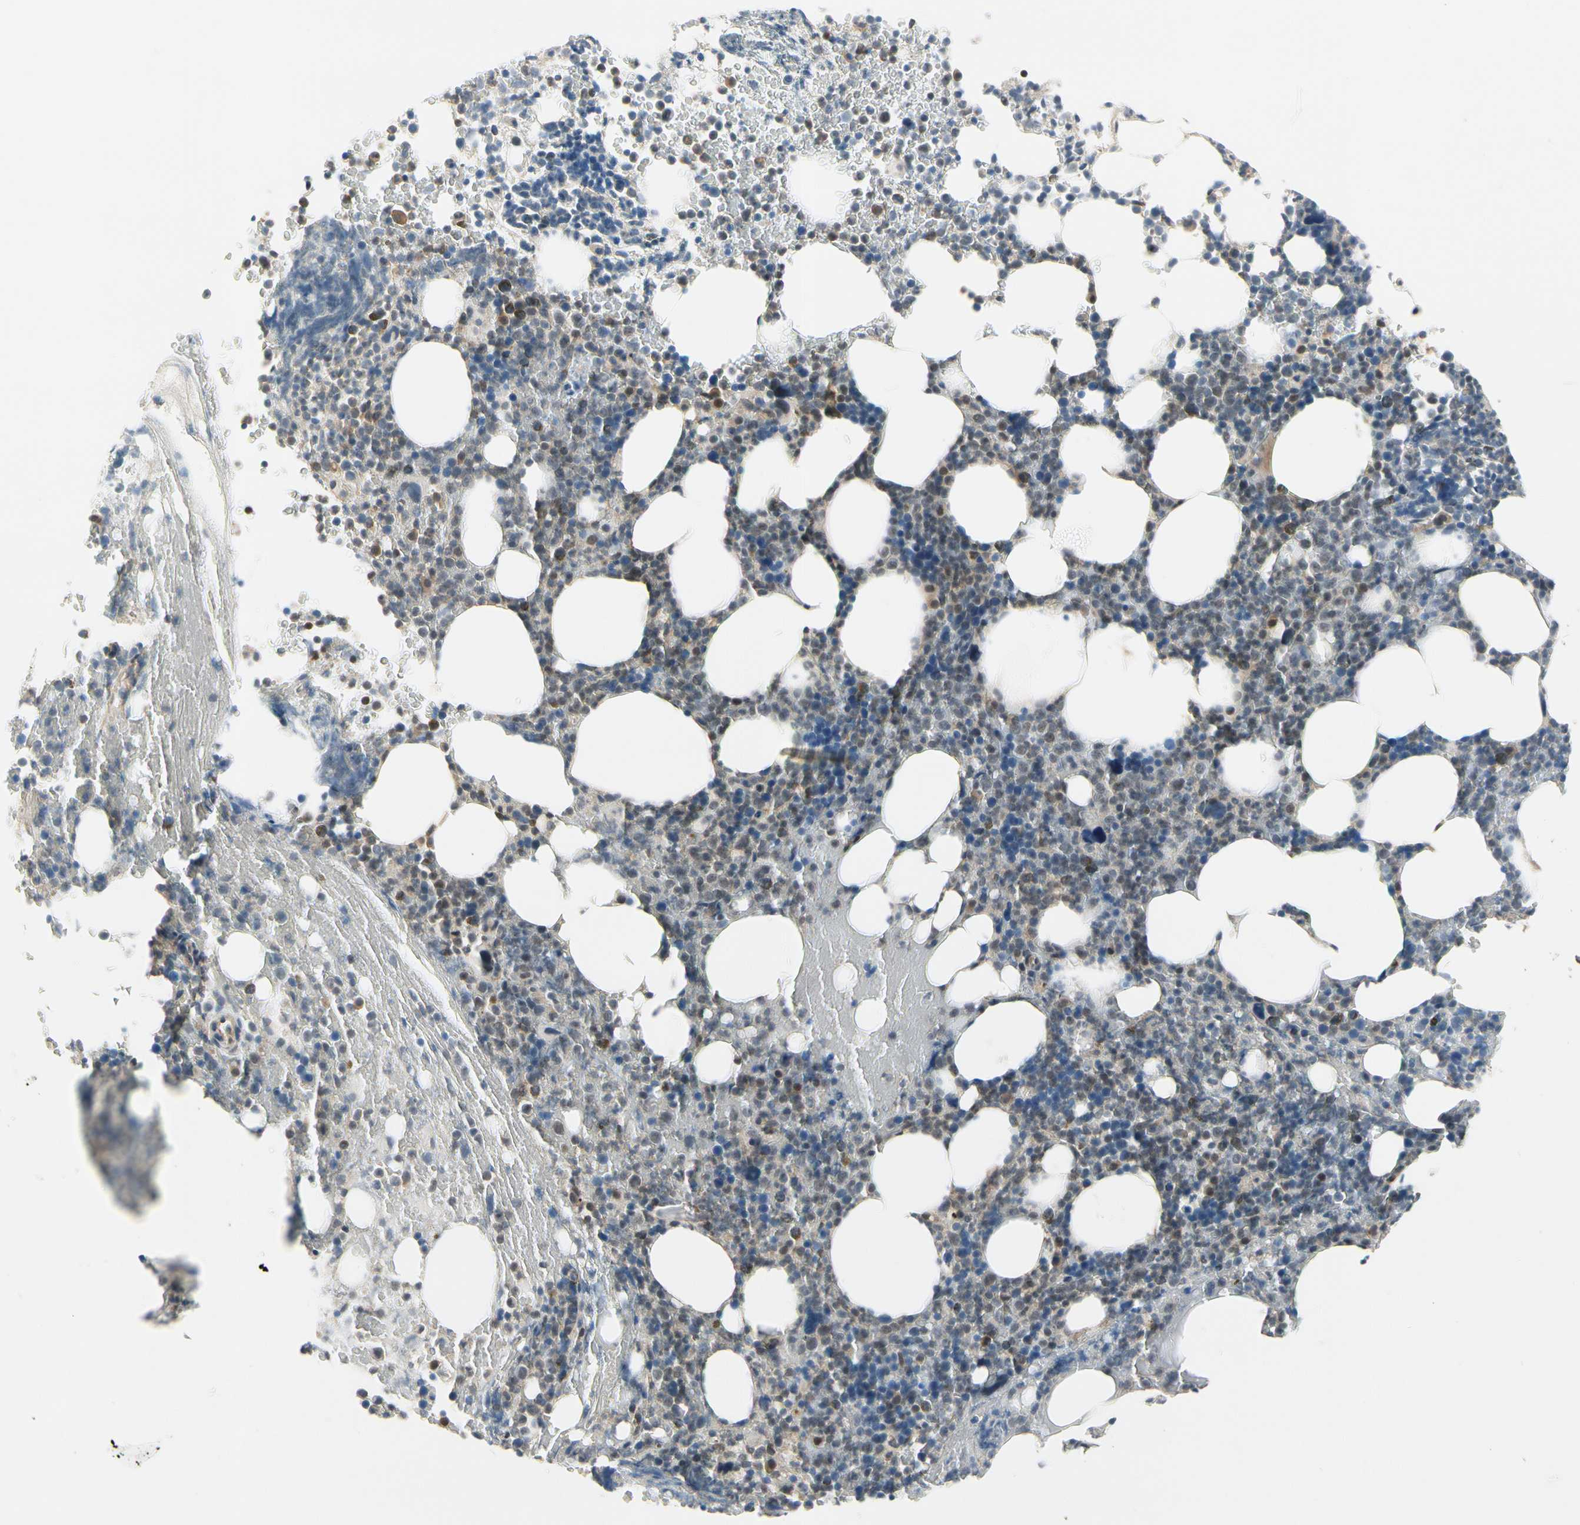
{"staining": {"intensity": "moderate", "quantity": "<25%", "location": "cytoplasmic/membranous,nuclear"}, "tissue": "bone marrow", "cell_type": "Hematopoietic cells", "image_type": "normal", "snomed": [{"axis": "morphology", "description": "Normal tissue, NOS"}, {"axis": "topography", "description": "Bone marrow"}], "caption": "Hematopoietic cells show low levels of moderate cytoplasmic/membranous,nuclear expression in about <25% of cells in unremarkable bone marrow.", "gene": "TAF12", "patient": {"sex": "female", "age": 66}}